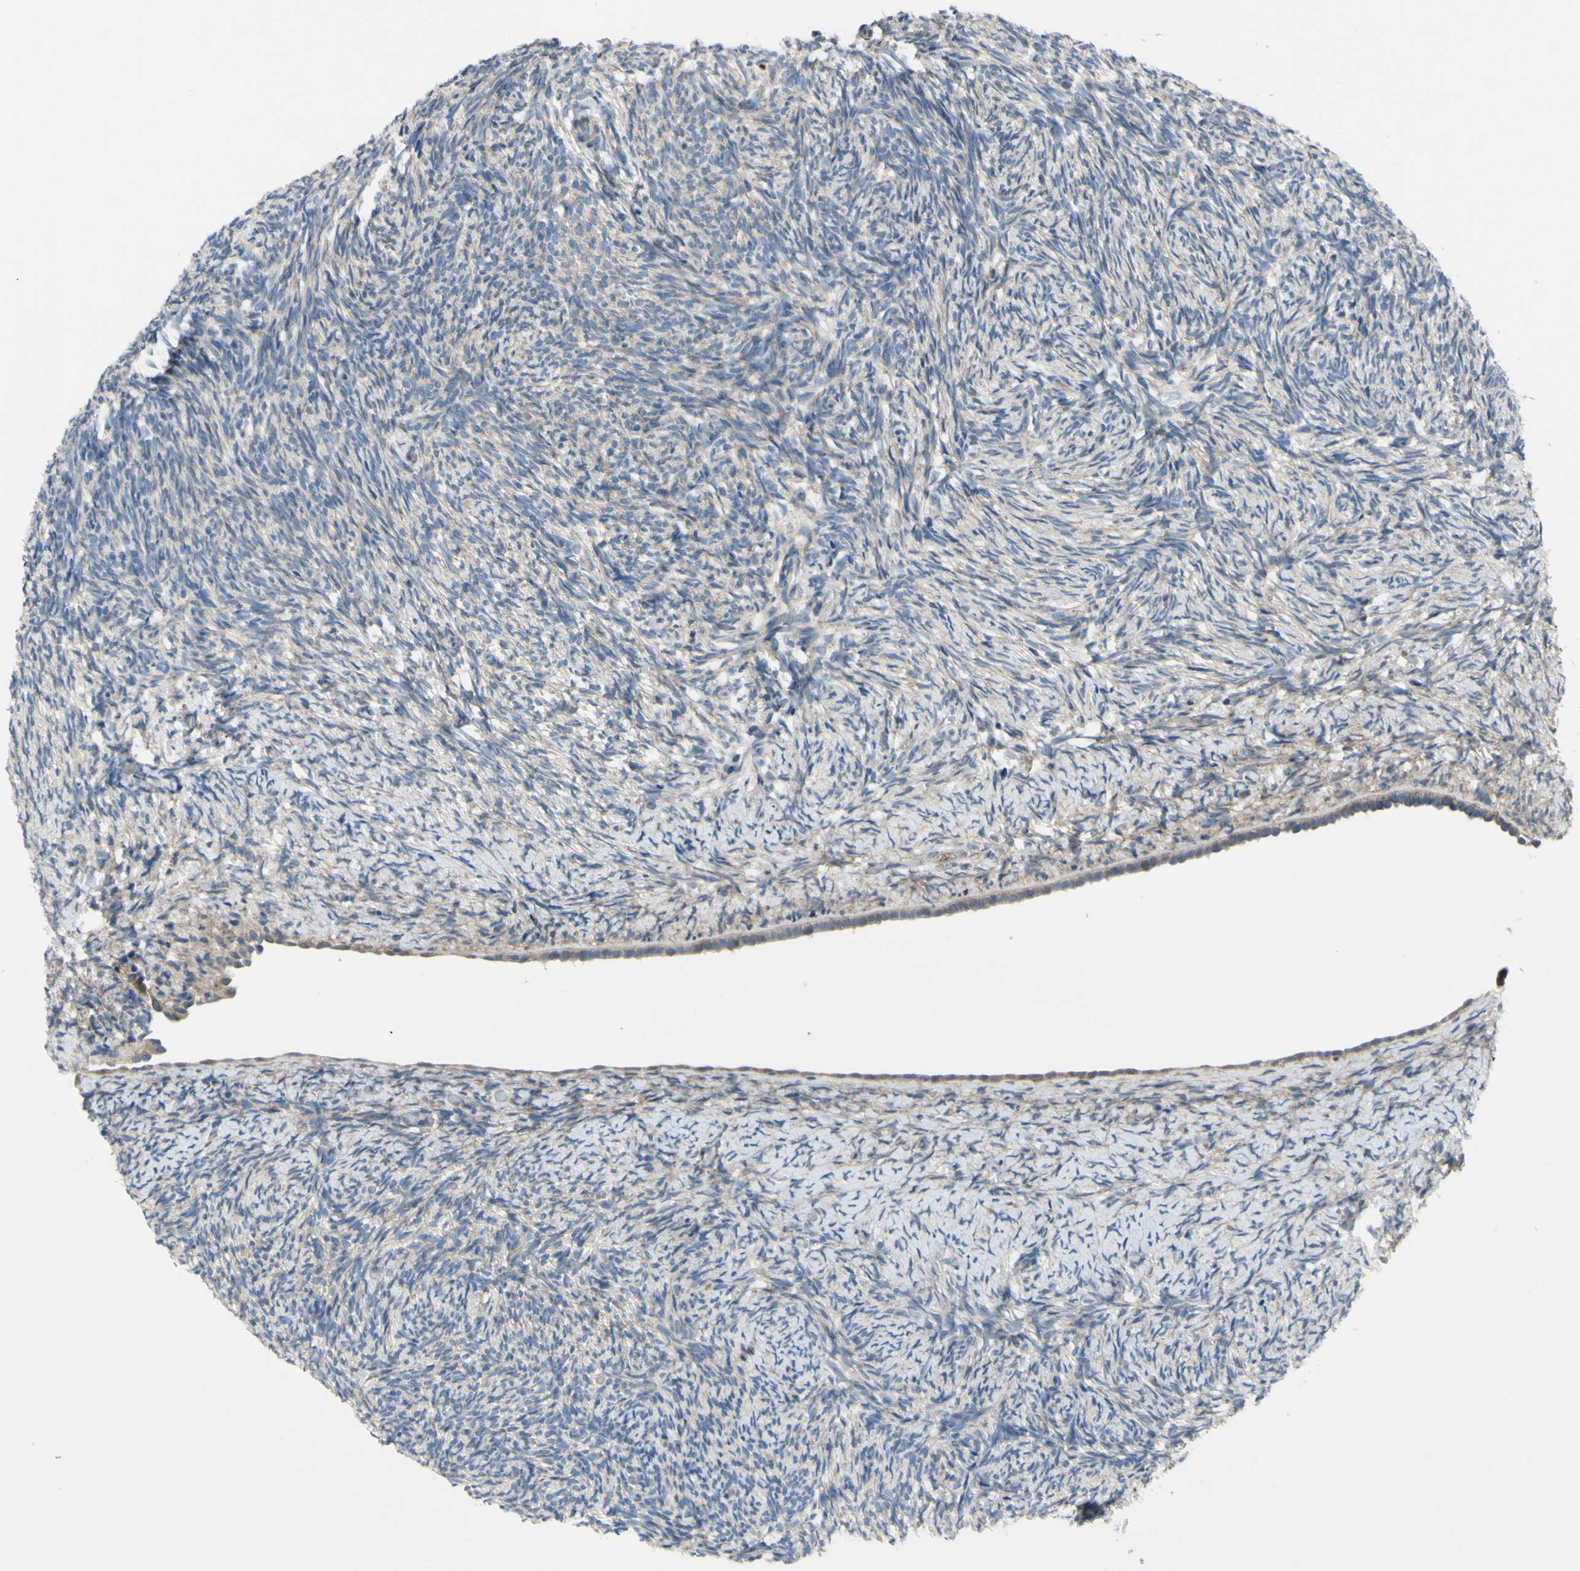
{"staining": {"intensity": "weak", "quantity": ">75%", "location": "cytoplasmic/membranous"}, "tissue": "ovary", "cell_type": "Follicle cells", "image_type": "normal", "snomed": [{"axis": "morphology", "description": "Normal tissue, NOS"}, {"axis": "topography", "description": "Ovary"}], "caption": "DAB immunohistochemical staining of unremarkable ovary displays weak cytoplasmic/membranous protein staining in approximately >75% of follicle cells.", "gene": "GRAMD2B", "patient": {"sex": "female", "age": 60}}